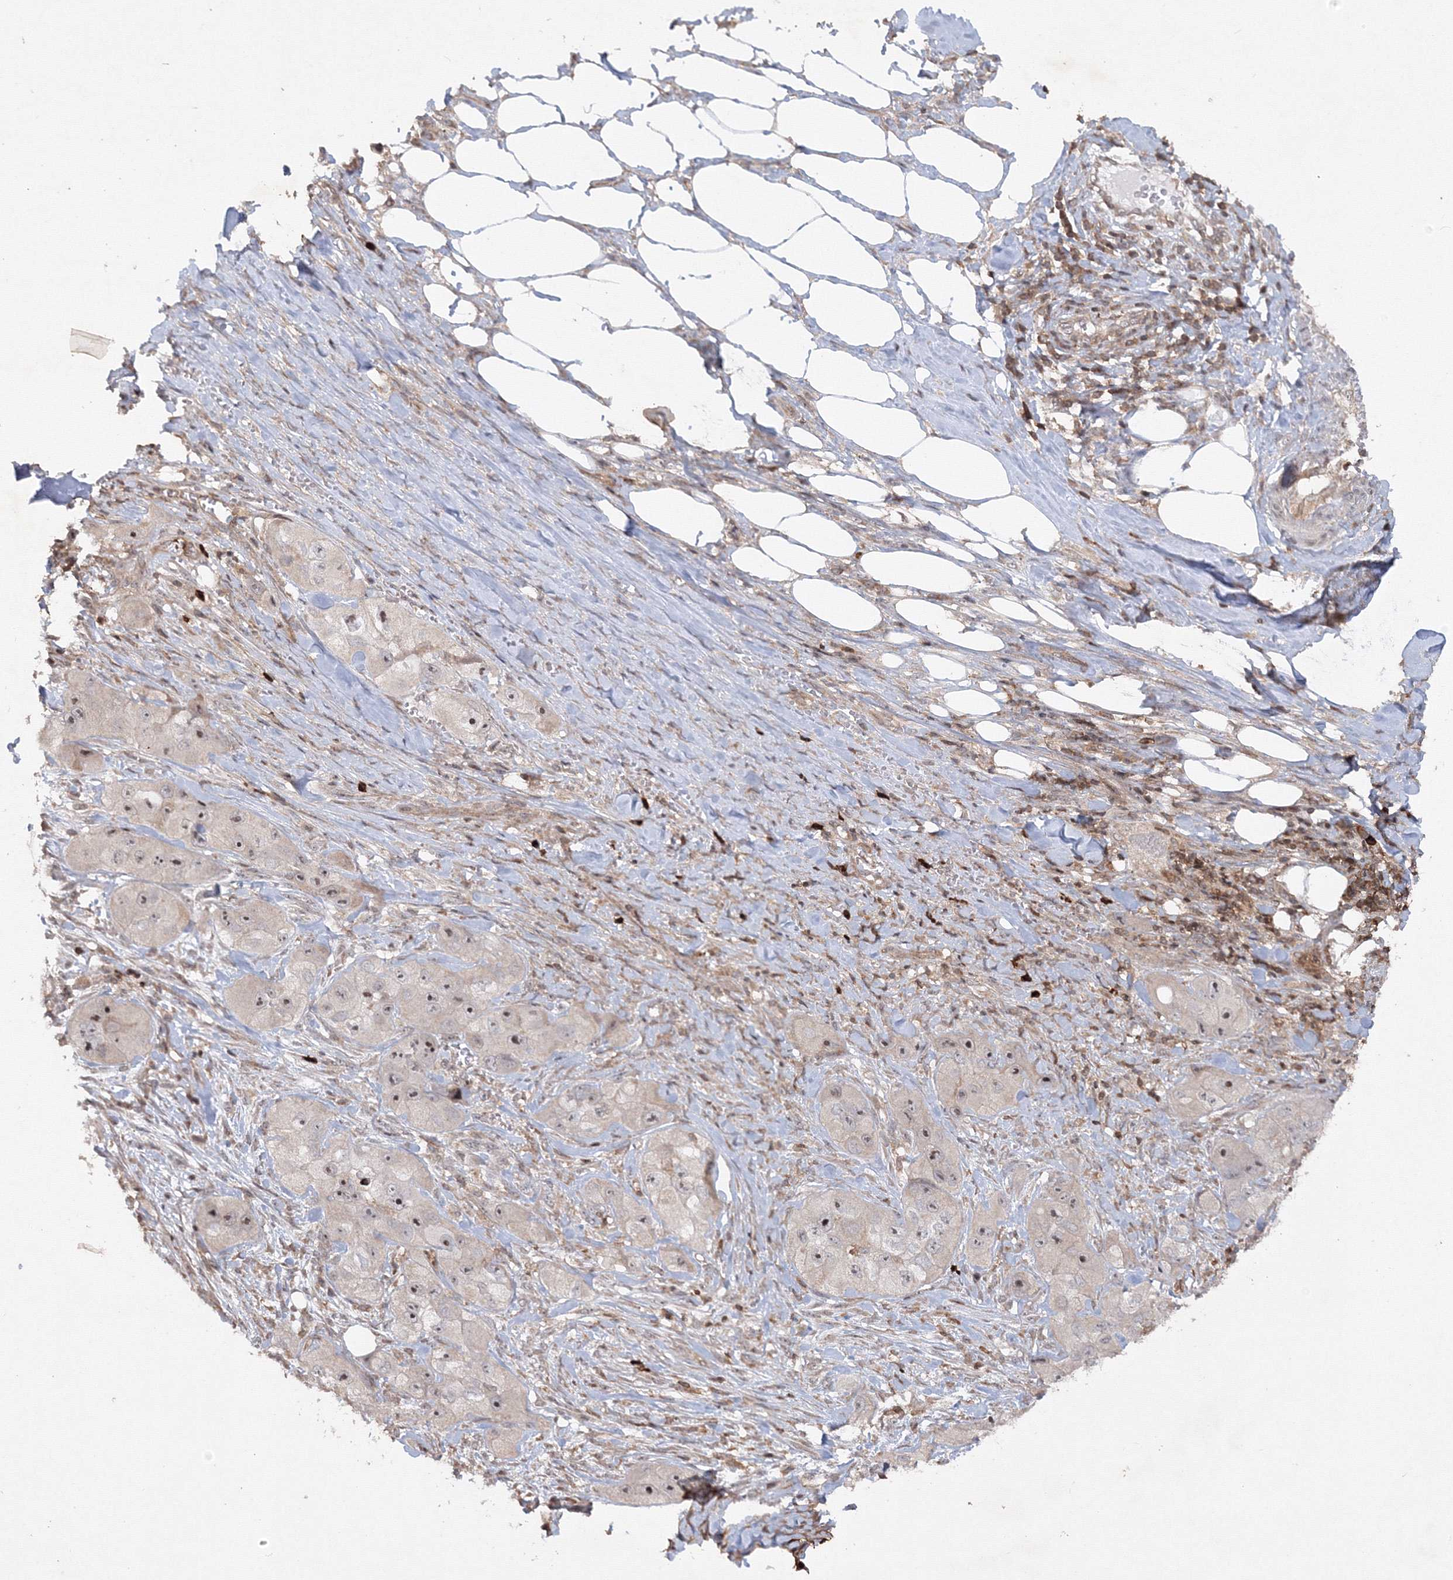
{"staining": {"intensity": "moderate", "quantity": ">75%", "location": "nuclear"}, "tissue": "skin cancer", "cell_type": "Tumor cells", "image_type": "cancer", "snomed": [{"axis": "morphology", "description": "Squamous cell carcinoma, NOS"}, {"axis": "topography", "description": "Skin"}, {"axis": "topography", "description": "Subcutis"}], "caption": "Skin squamous cell carcinoma tissue reveals moderate nuclear expression in about >75% of tumor cells, visualized by immunohistochemistry.", "gene": "MKRN2", "patient": {"sex": "male", "age": 73}}